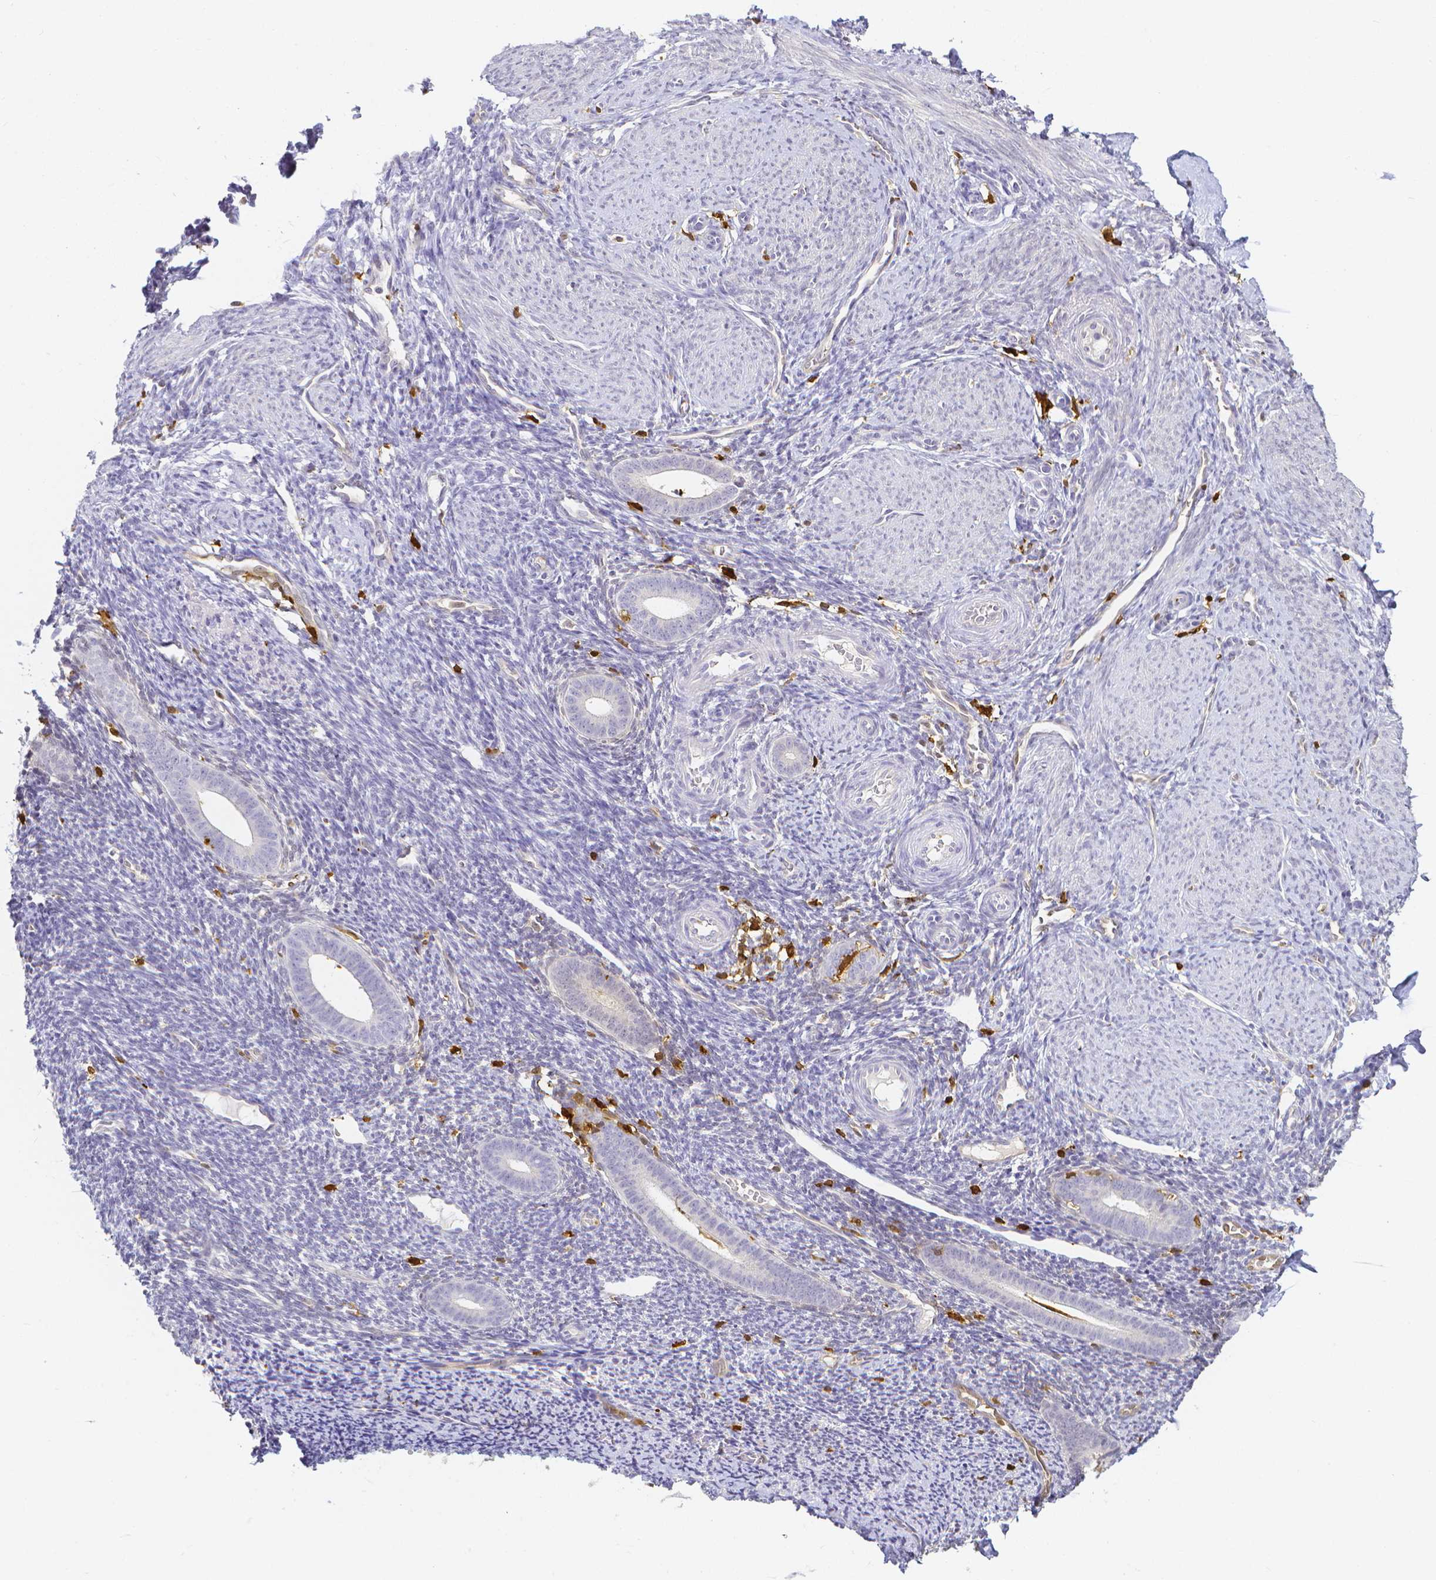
{"staining": {"intensity": "negative", "quantity": "none", "location": "none"}, "tissue": "endometrium", "cell_type": "Cells in endometrial stroma", "image_type": "normal", "snomed": [{"axis": "morphology", "description": "Normal tissue, NOS"}, {"axis": "topography", "description": "Endometrium"}], "caption": "This is a image of IHC staining of benign endometrium, which shows no positivity in cells in endometrial stroma.", "gene": "COTL1", "patient": {"sex": "female", "age": 39}}